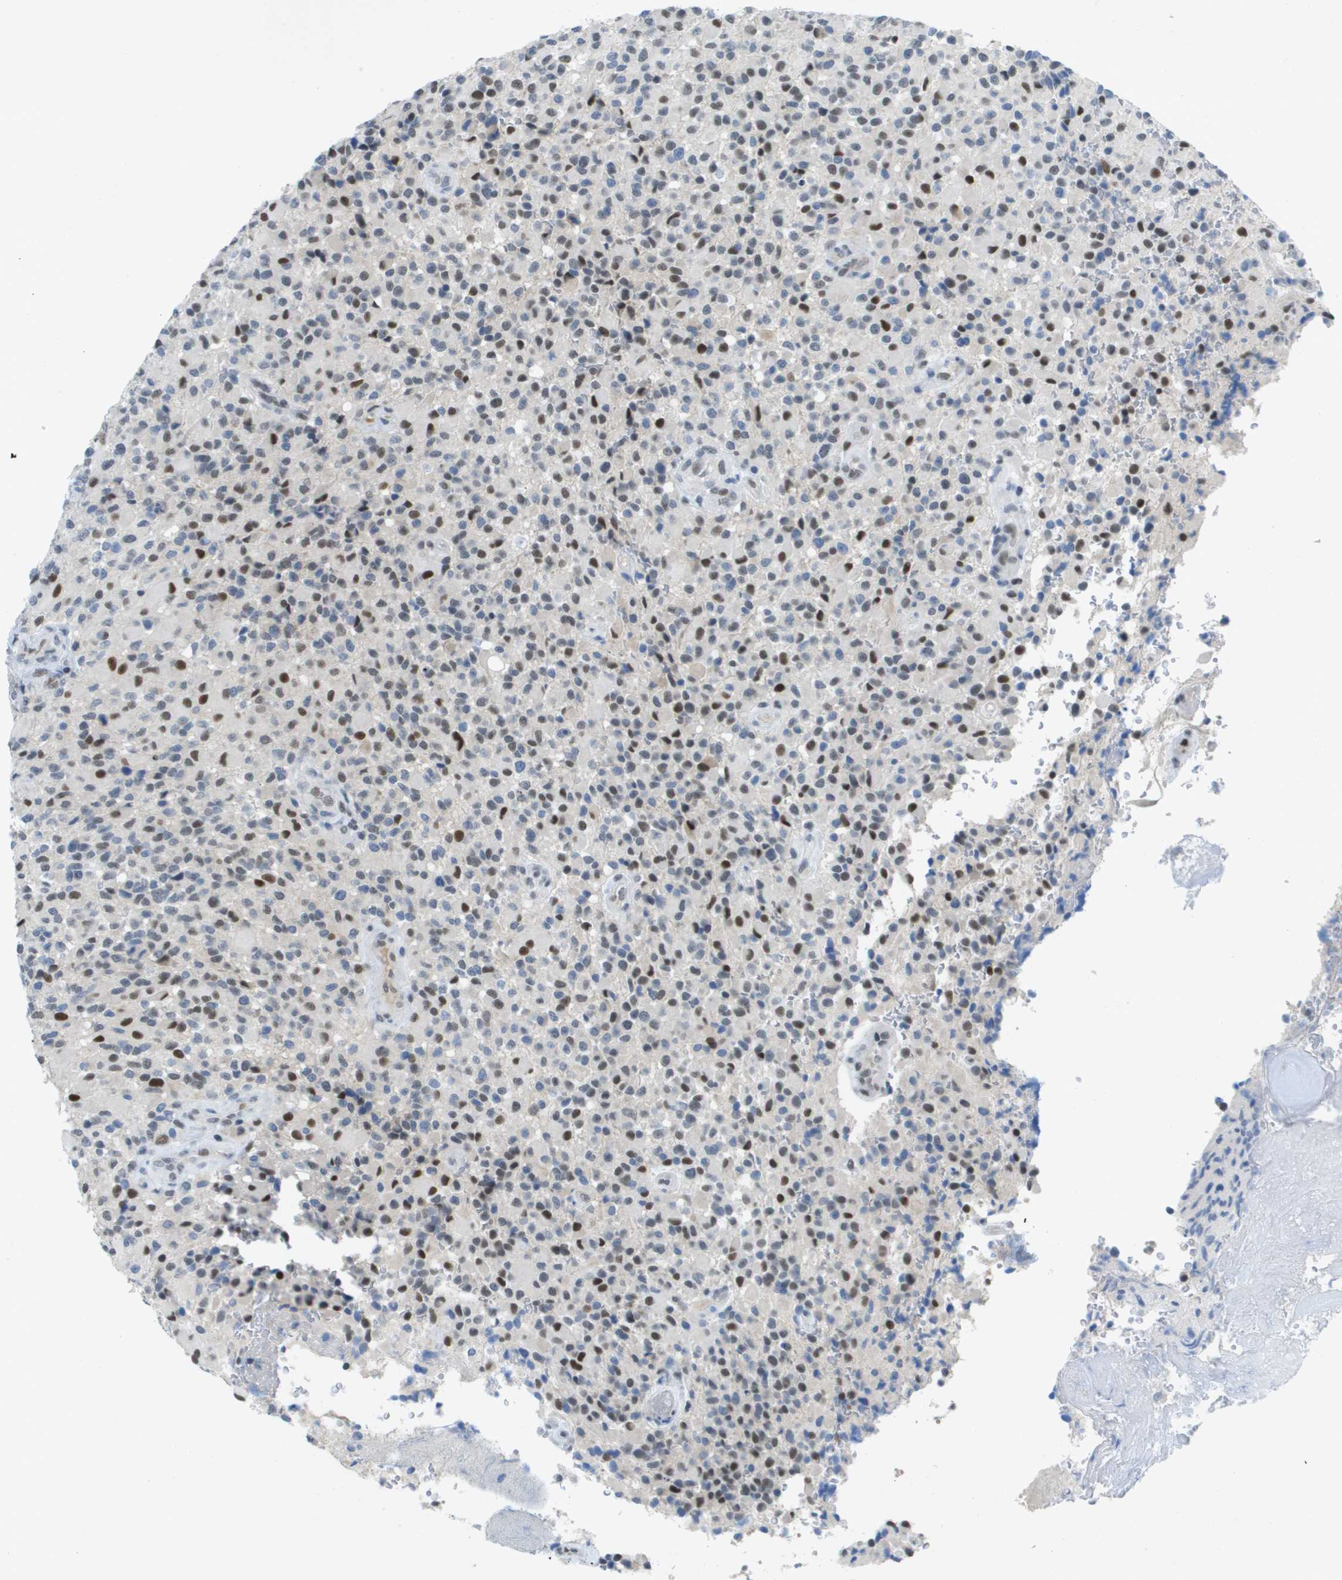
{"staining": {"intensity": "moderate", "quantity": "25%-75%", "location": "nuclear"}, "tissue": "glioma", "cell_type": "Tumor cells", "image_type": "cancer", "snomed": [{"axis": "morphology", "description": "Glioma, malignant, High grade"}, {"axis": "topography", "description": "Brain"}], "caption": "Immunohistochemistry (IHC) image of human malignant glioma (high-grade) stained for a protein (brown), which displays medium levels of moderate nuclear expression in approximately 25%-75% of tumor cells.", "gene": "TP53RK", "patient": {"sex": "male", "age": 71}}